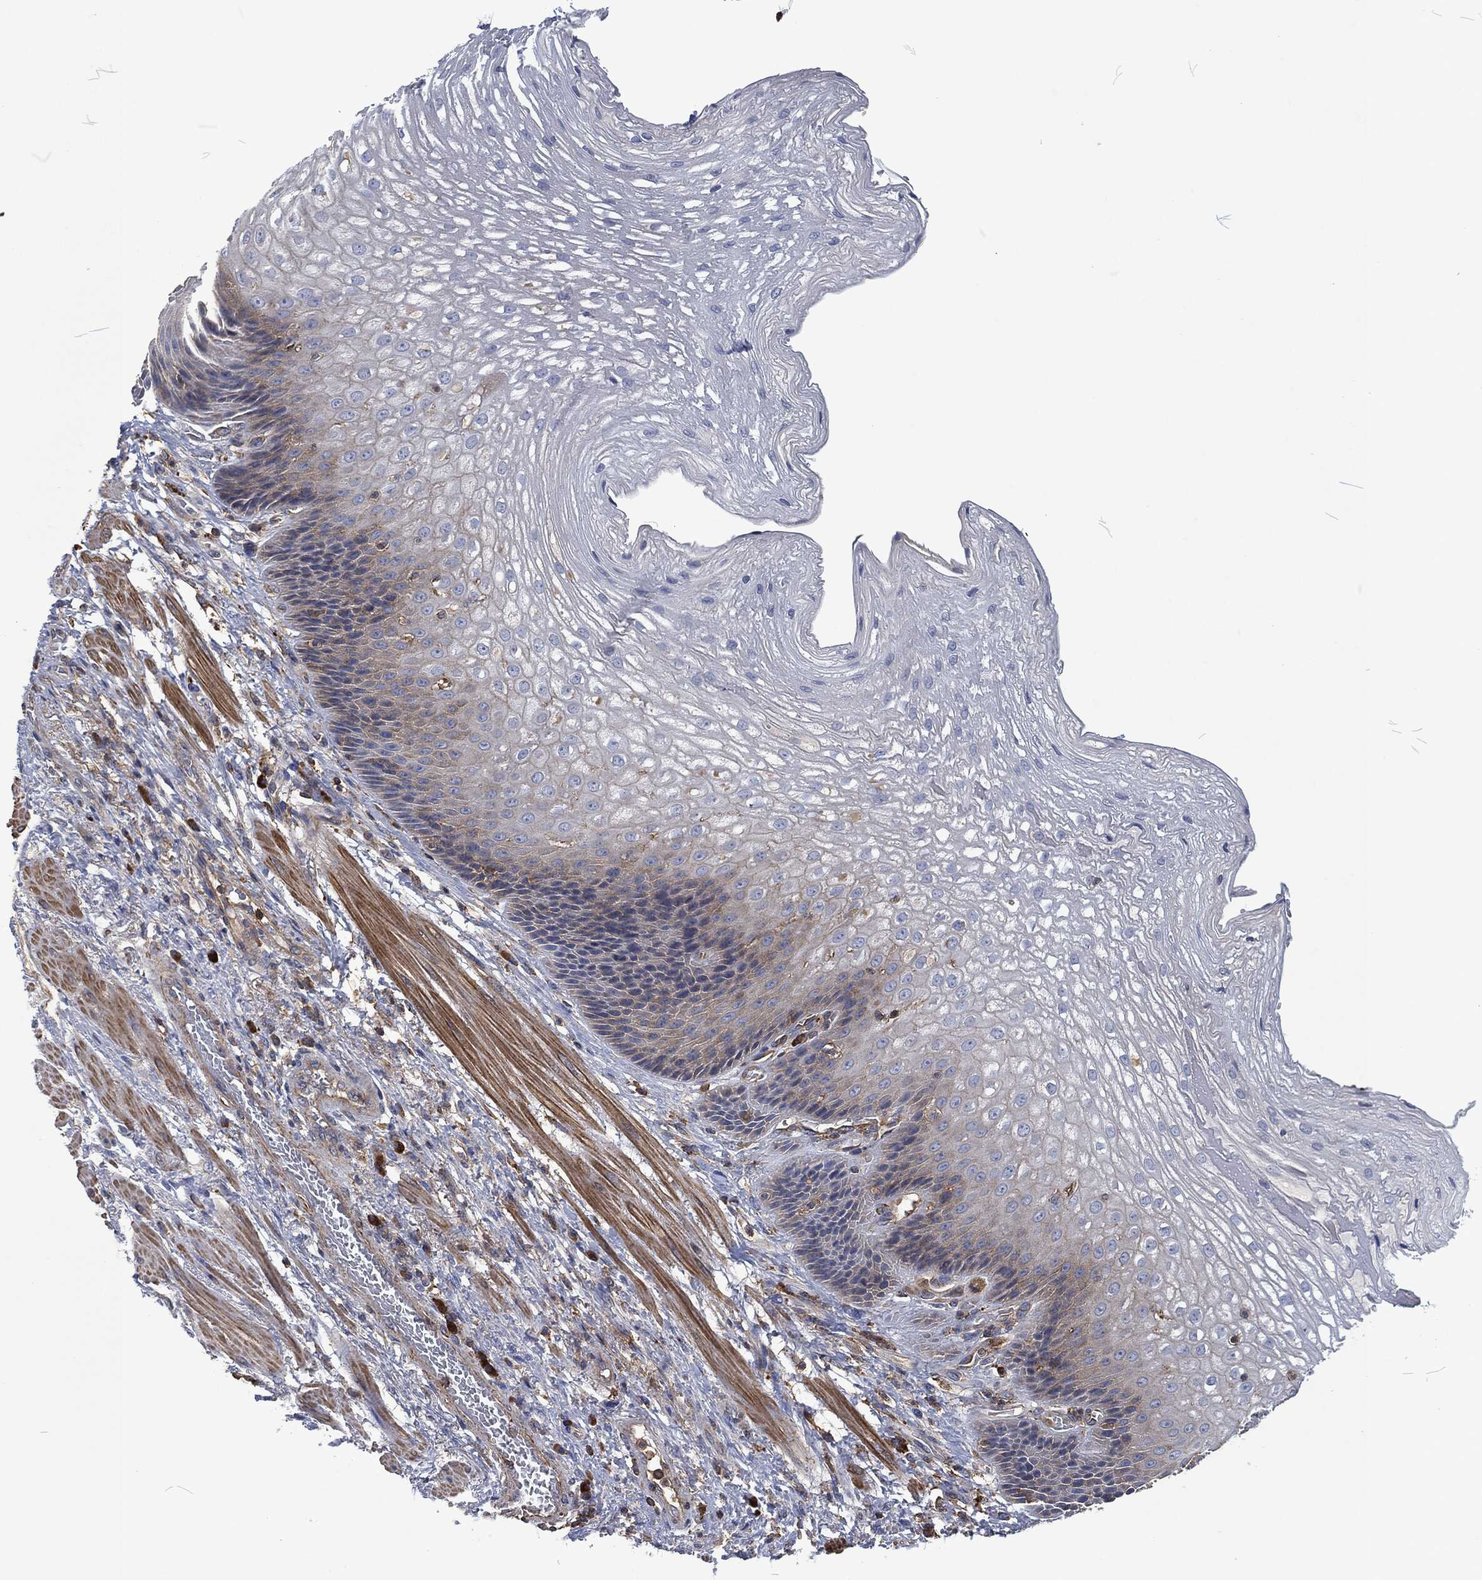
{"staining": {"intensity": "strong", "quantity": "<25%", "location": "cytoplasmic/membranous"}, "tissue": "esophagus", "cell_type": "Squamous epithelial cells", "image_type": "normal", "snomed": [{"axis": "morphology", "description": "Normal tissue, NOS"}, {"axis": "topography", "description": "Esophagus"}], "caption": "This image exhibits IHC staining of normal esophagus, with medium strong cytoplasmic/membranous staining in about <25% of squamous epithelial cells.", "gene": "LGALS9", "patient": {"sex": "male", "age": 63}}